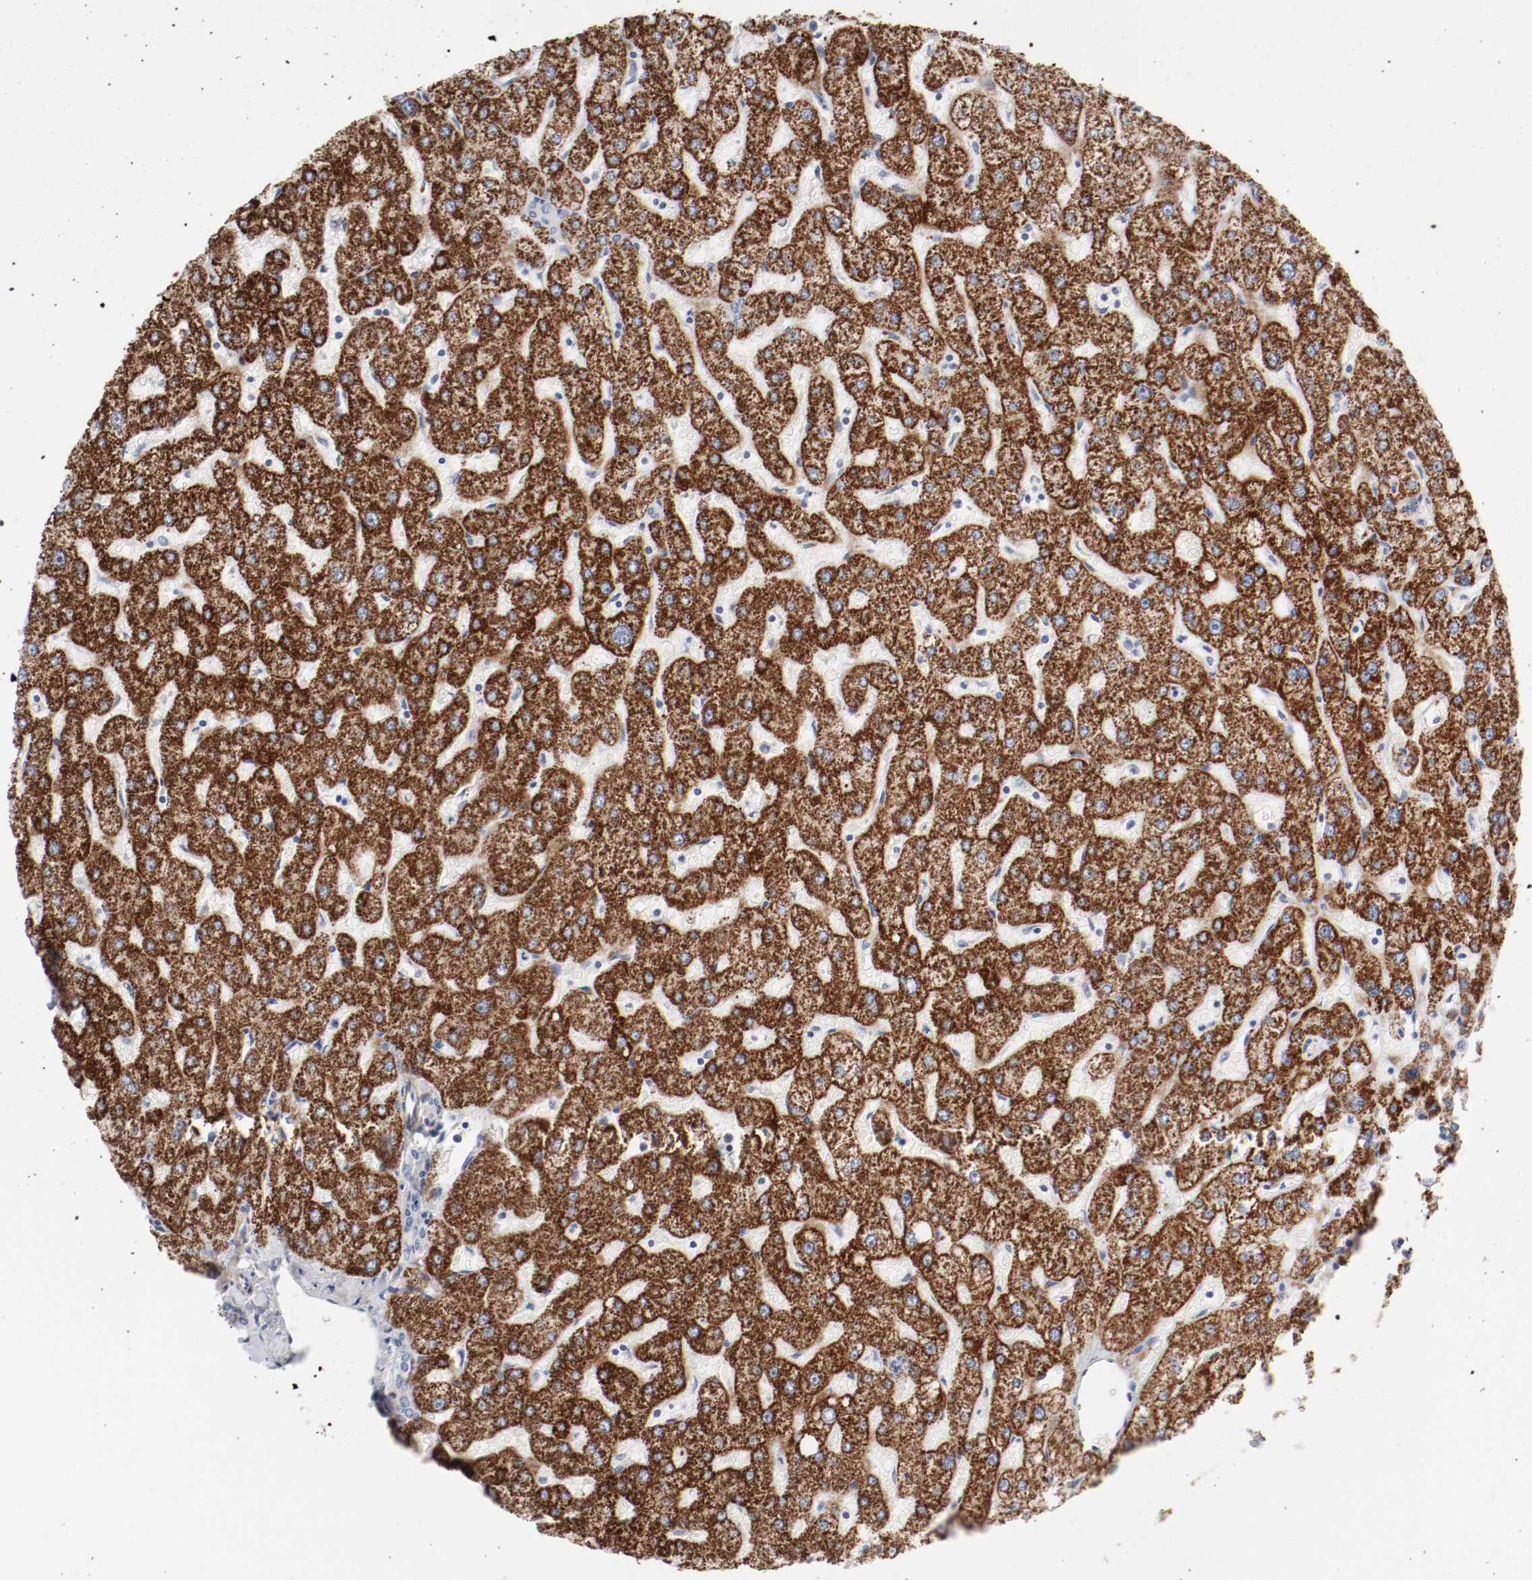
{"staining": {"intensity": "negative", "quantity": "none", "location": "none"}, "tissue": "liver", "cell_type": "Cholangiocytes", "image_type": "normal", "snomed": [{"axis": "morphology", "description": "Normal tissue, NOS"}, {"axis": "topography", "description": "Liver"}], "caption": "A micrograph of liver stained for a protein reveals no brown staining in cholangiocytes.", "gene": "GIT1", "patient": {"sex": "male", "age": 67}}